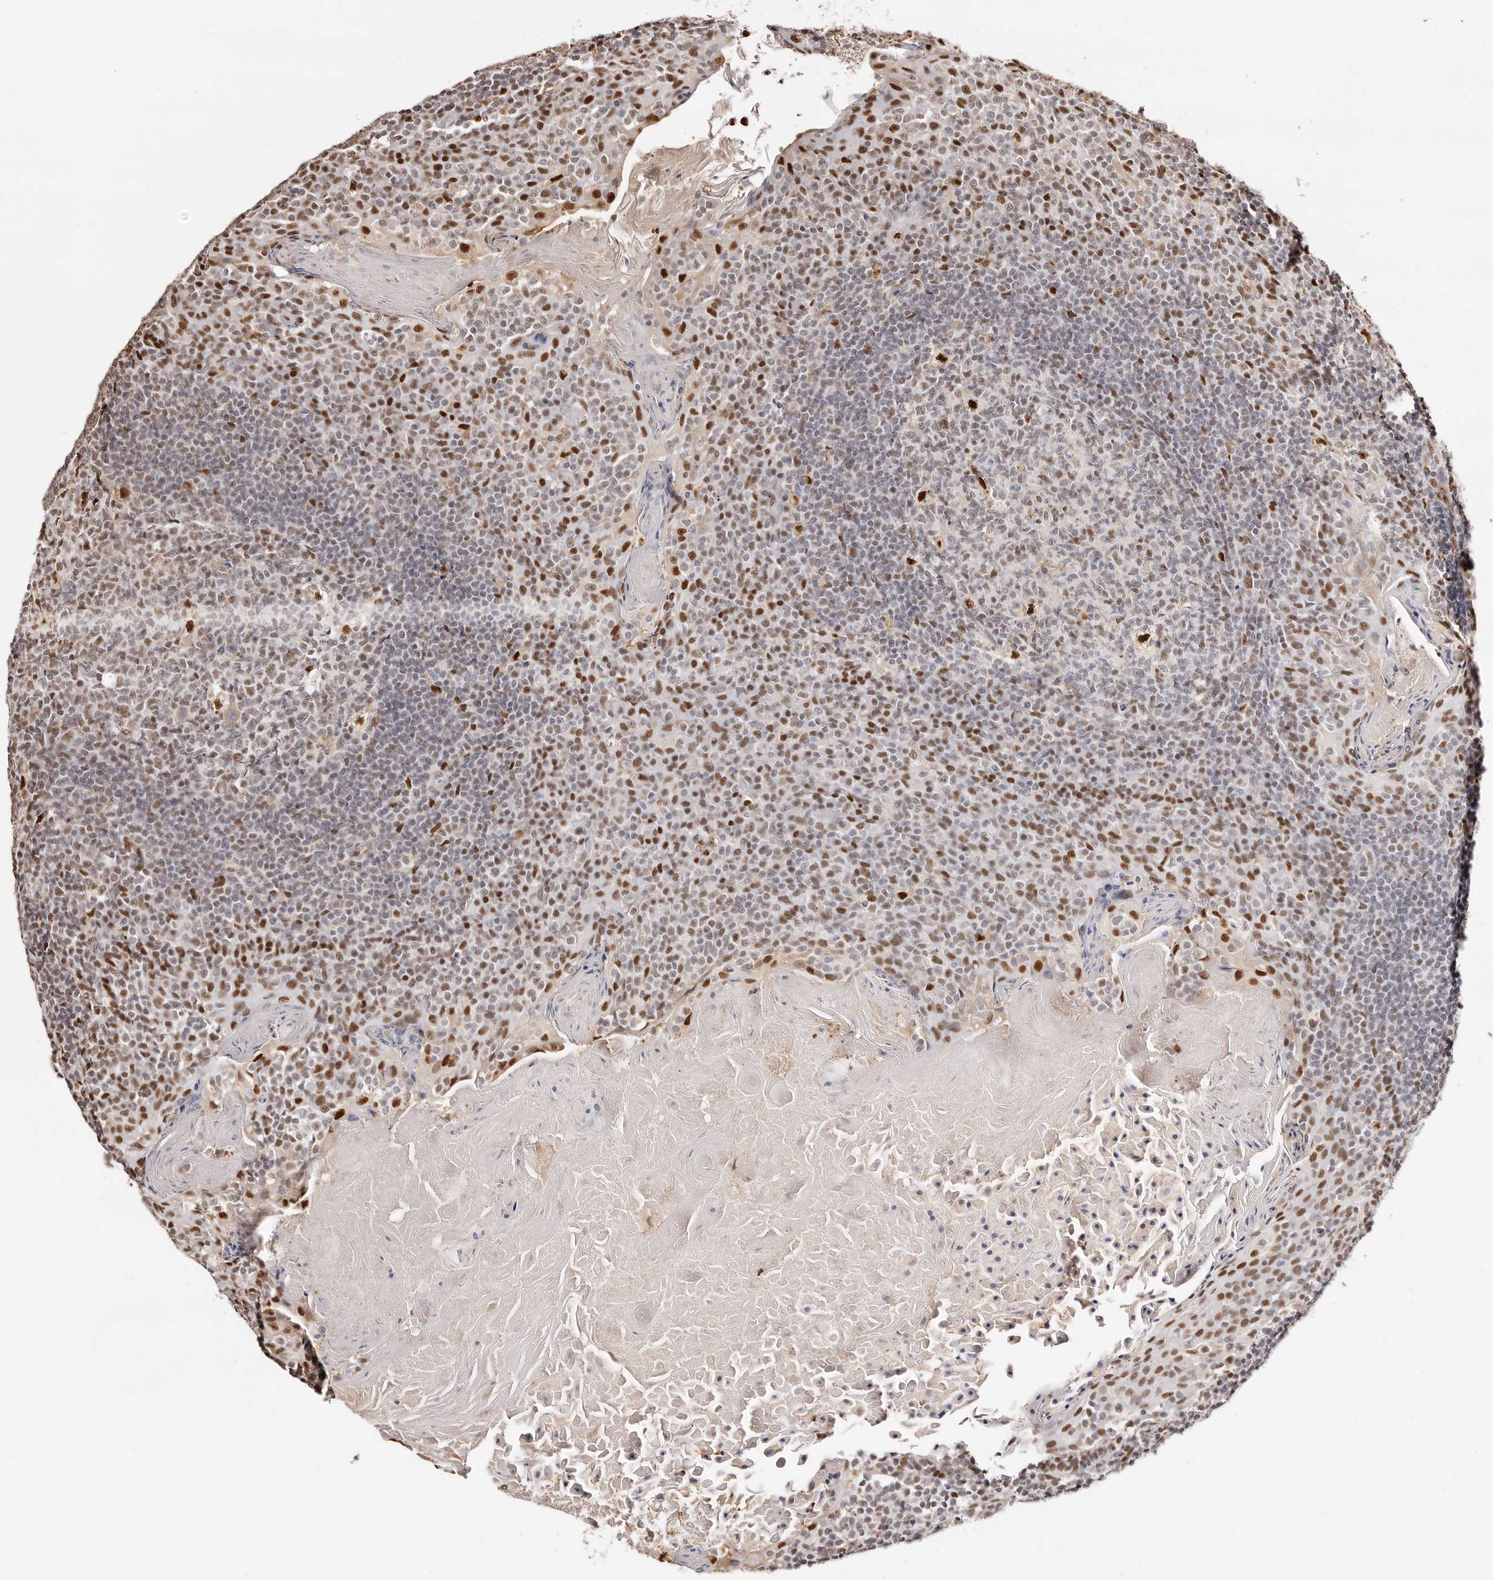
{"staining": {"intensity": "strong", "quantity": "<25%", "location": "nuclear"}, "tissue": "tonsil", "cell_type": "Germinal center cells", "image_type": "normal", "snomed": [{"axis": "morphology", "description": "Normal tissue, NOS"}, {"axis": "topography", "description": "Tonsil"}], "caption": "Brown immunohistochemical staining in unremarkable human tonsil reveals strong nuclear expression in approximately <25% of germinal center cells.", "gene": "TKT", "patient": {"sex": "female", "age": 19}}